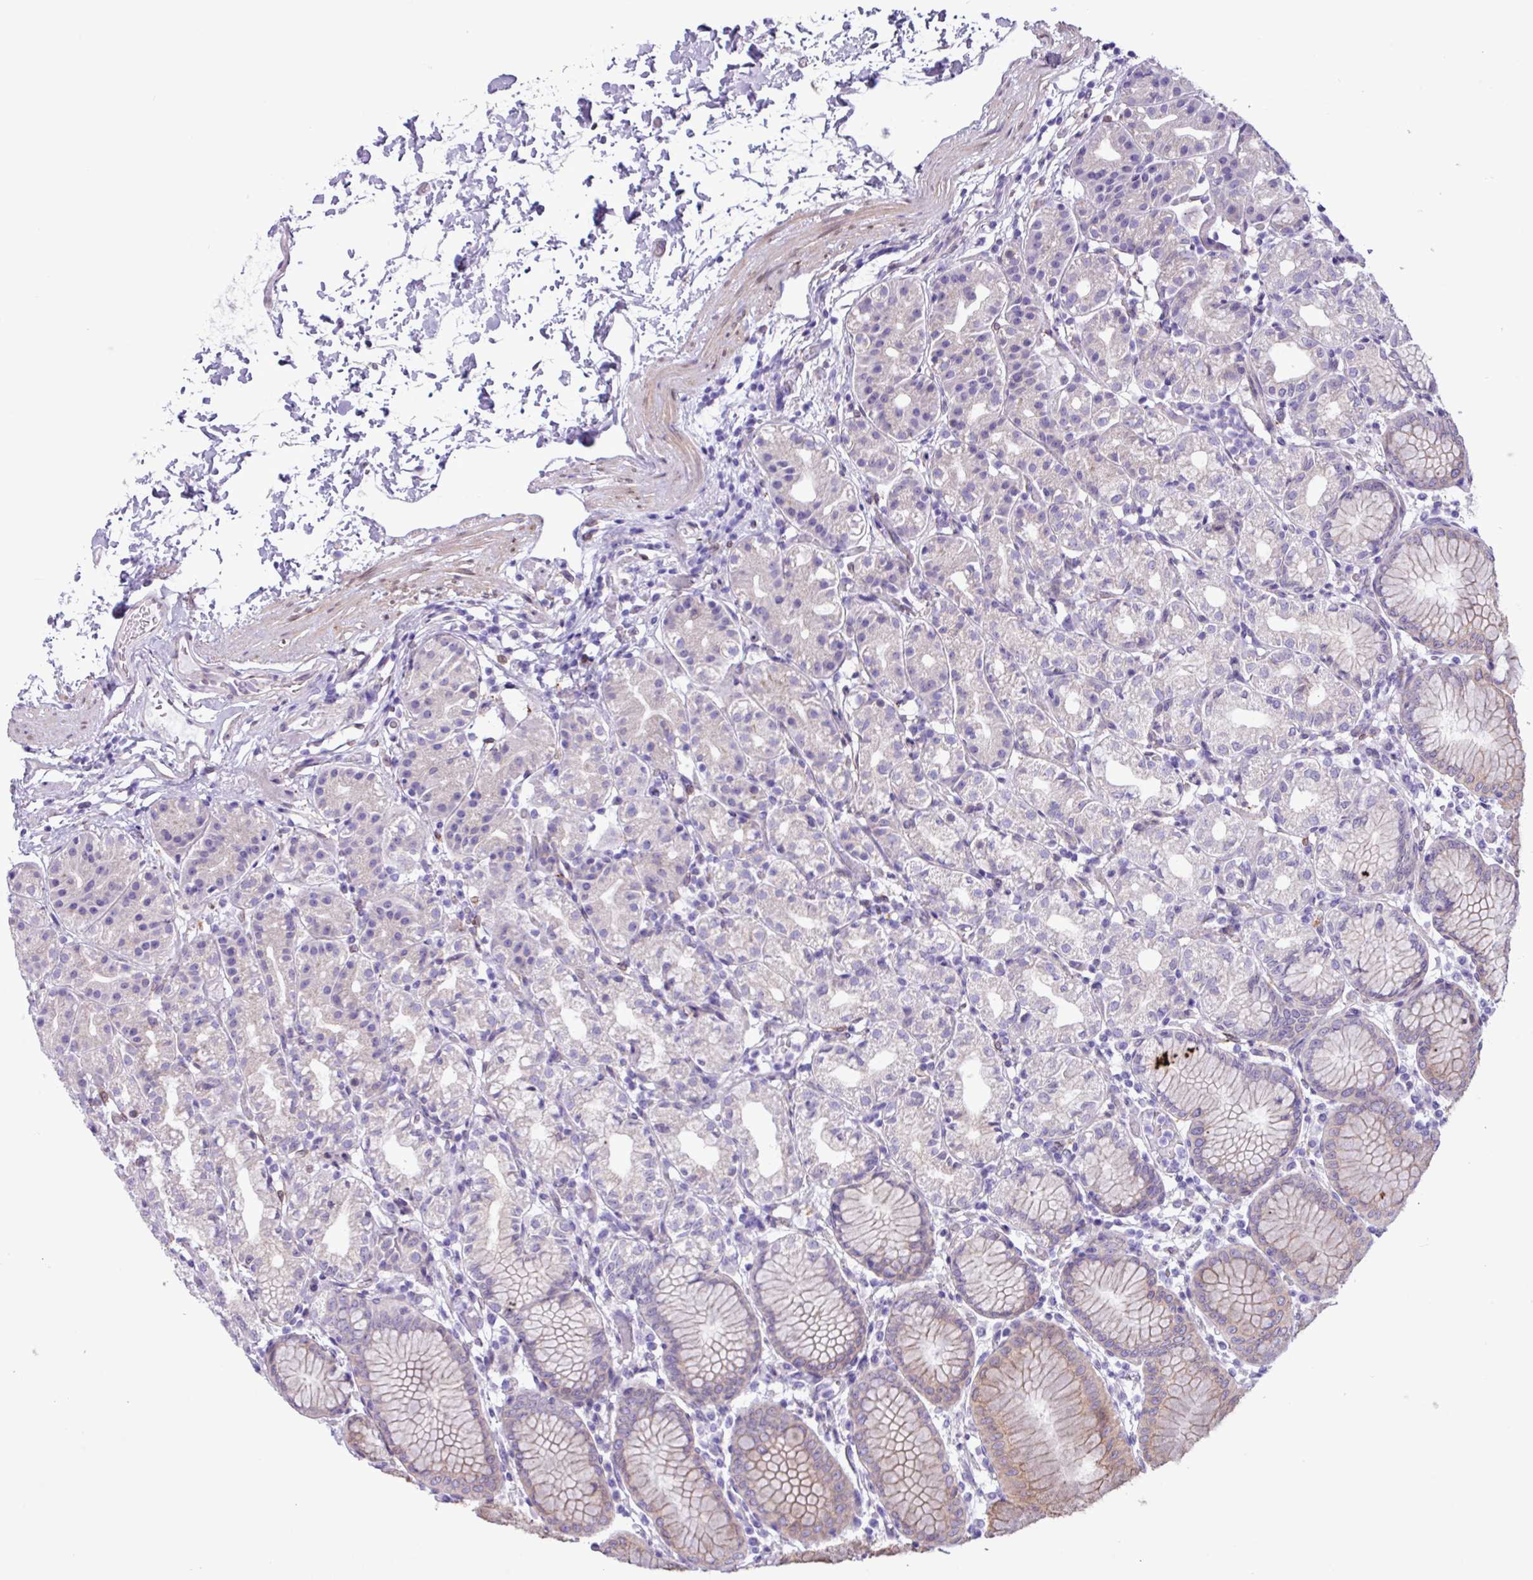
{"staining": {"intensity": "moderate", "quantity": "<25%", "location": "cytoplasmic/membranous"}, "tissue": "stomach", "cell_type": "Glandular cells", "image_type": "normal", "snomed": [{"axis": "morphology", "description": "Normal tissue, NOS"}, {"axis": "topography", "description": "Stomach"}], "caption": "Unremarkable stomach demonstrates moderate cytoplasmic/membranous positivity in approximately <25% of glandular cells, visualized by immunohistochemistry. The protein is stained brown, and the nuclei are stained in blue (DAB (3,3'-diaminobenzidine) IHC with brightfield microscopy, high magnification).", "gene": "SLC38A1", "patient": {"sex": "female", "age": 57}}